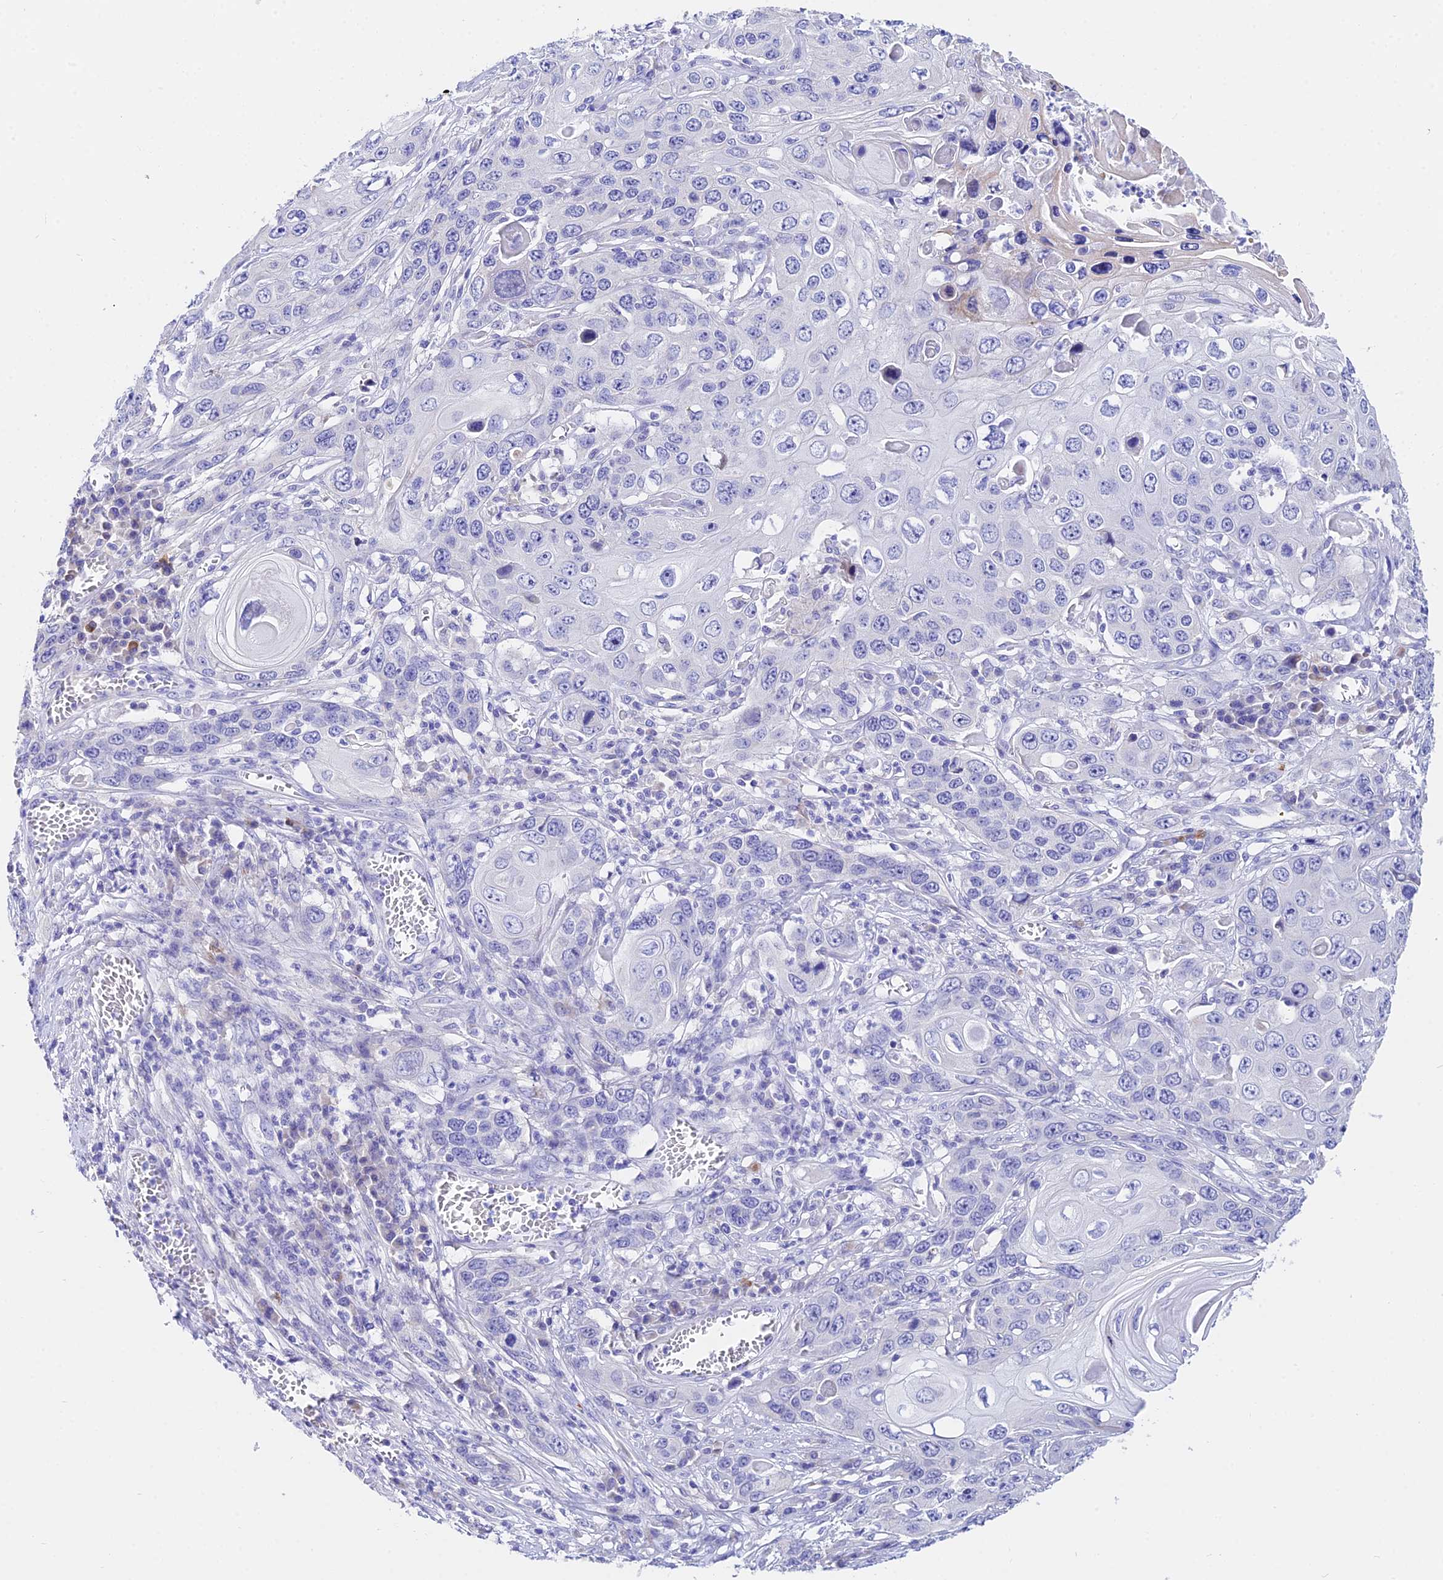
{"staining": {"intensity": "negative", "quantity": "none", "location": "none"}, "tissue": "skin cancer", "cell_type": "Tumor cells", "image_type": "cancer", "snomed": [{"axis": "morphology", "description": "Squamous cell carcinoma, NOS"}, {"axis": "topography", "description": "Skin"}], "caption": "Histopathology image shows no significant protein positivity in tumor cells of skin cancer.", "gene": "CEP41", "patient": {"sex": "male", "age": 55}}